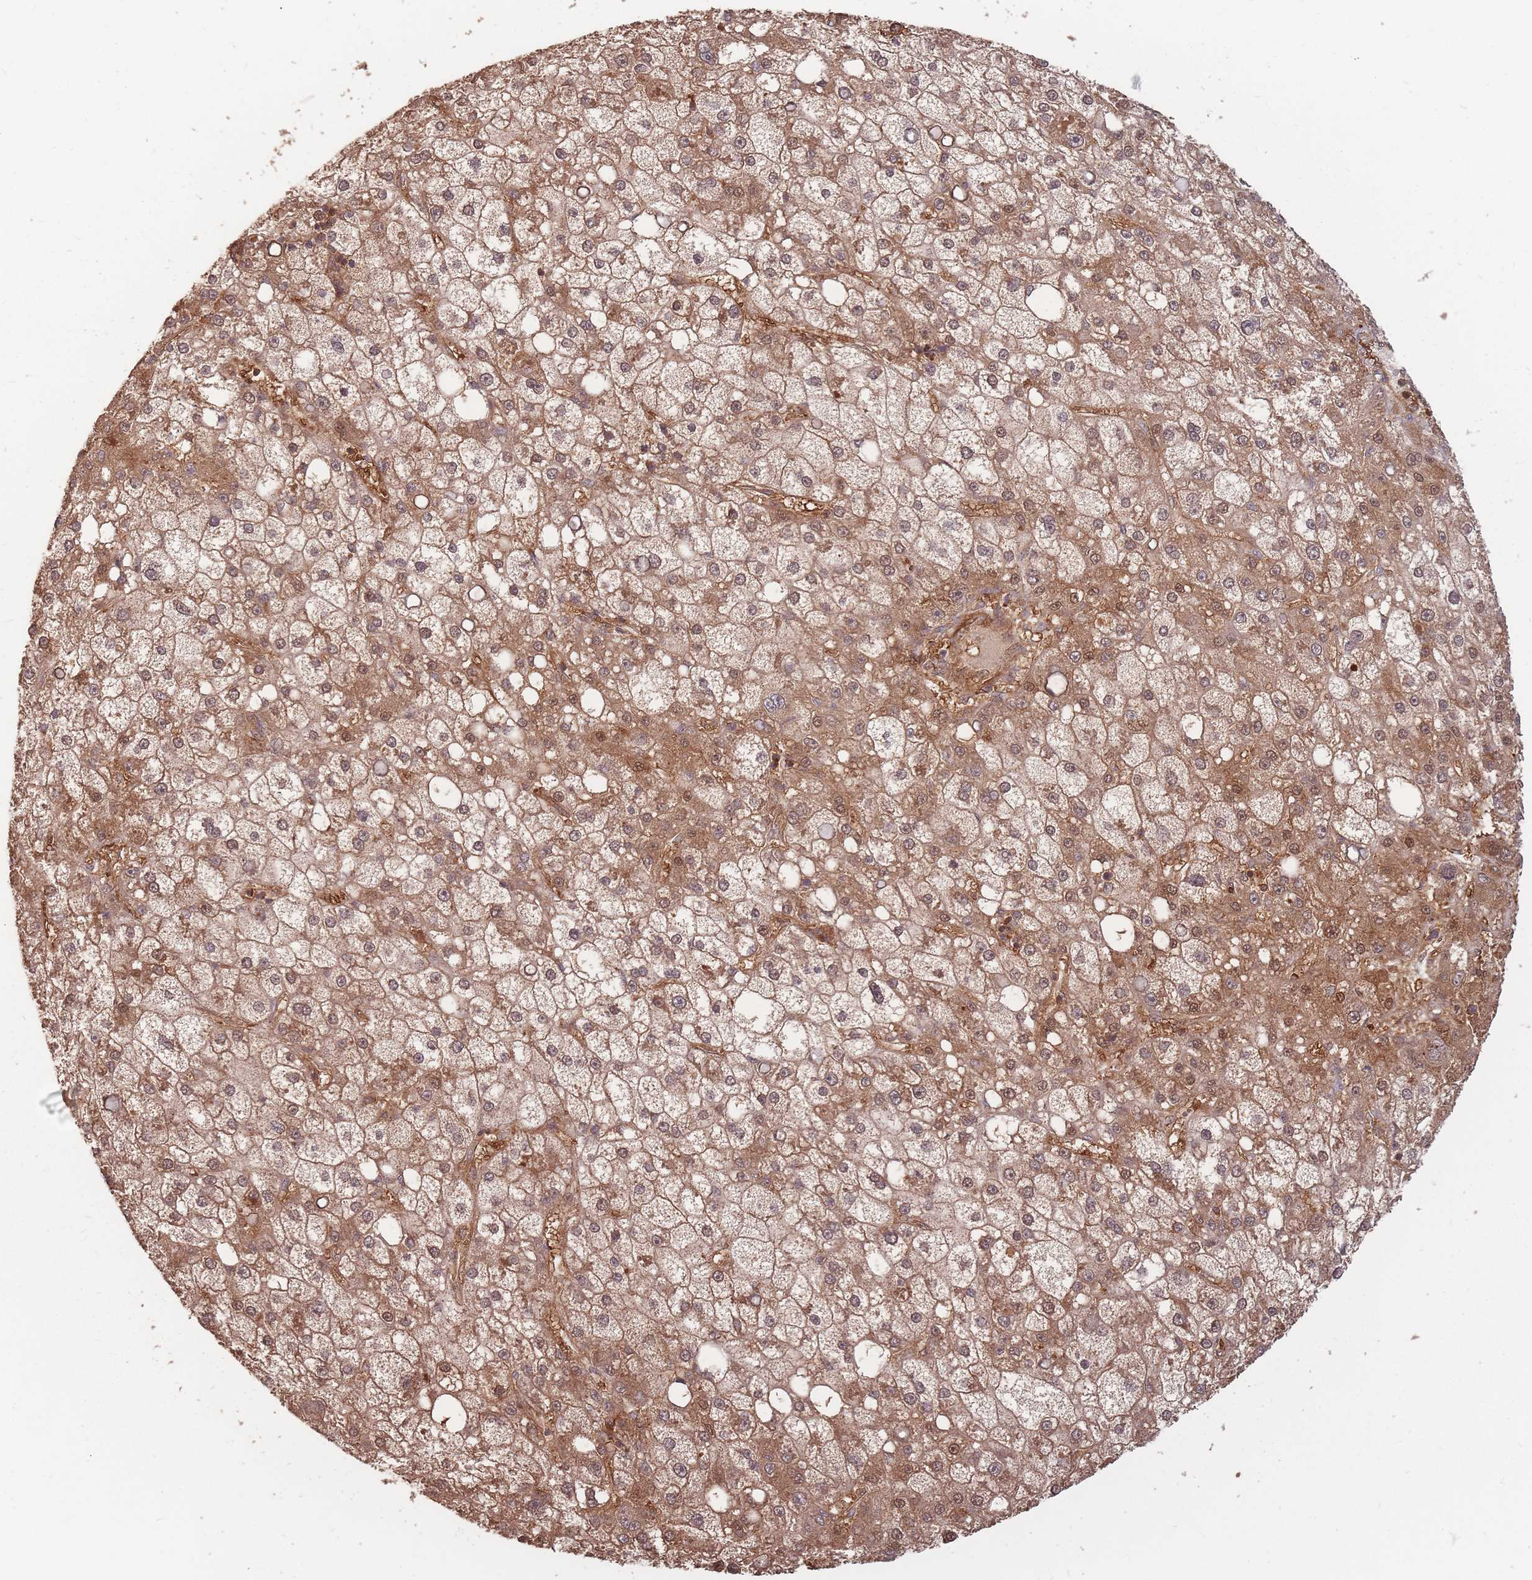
{"staining": {"intensity": "moderate", "quantity": ">75%", "location": "cytoplasmic/membranous"}, "tissue": "liver cancer", "cell_type": "Tumor cells", "image_type": "cancer", "snomed": [{"axis": "morphology", "description": "Carcinoma, Hepatocellular, NOS"}, {"axis": "topography", "description": "Liver"}], "caption": "Immunohistochemistry (IHC) photomicrograph of liver hepatocellular carcinoma stained for a protein (brown), which exhibits medium levels of moderate cytoplasmic/membranous expression in about >75% of tumor cells.", "gene": "PLS3", "patient": {"sex": "male", "age": 67}}